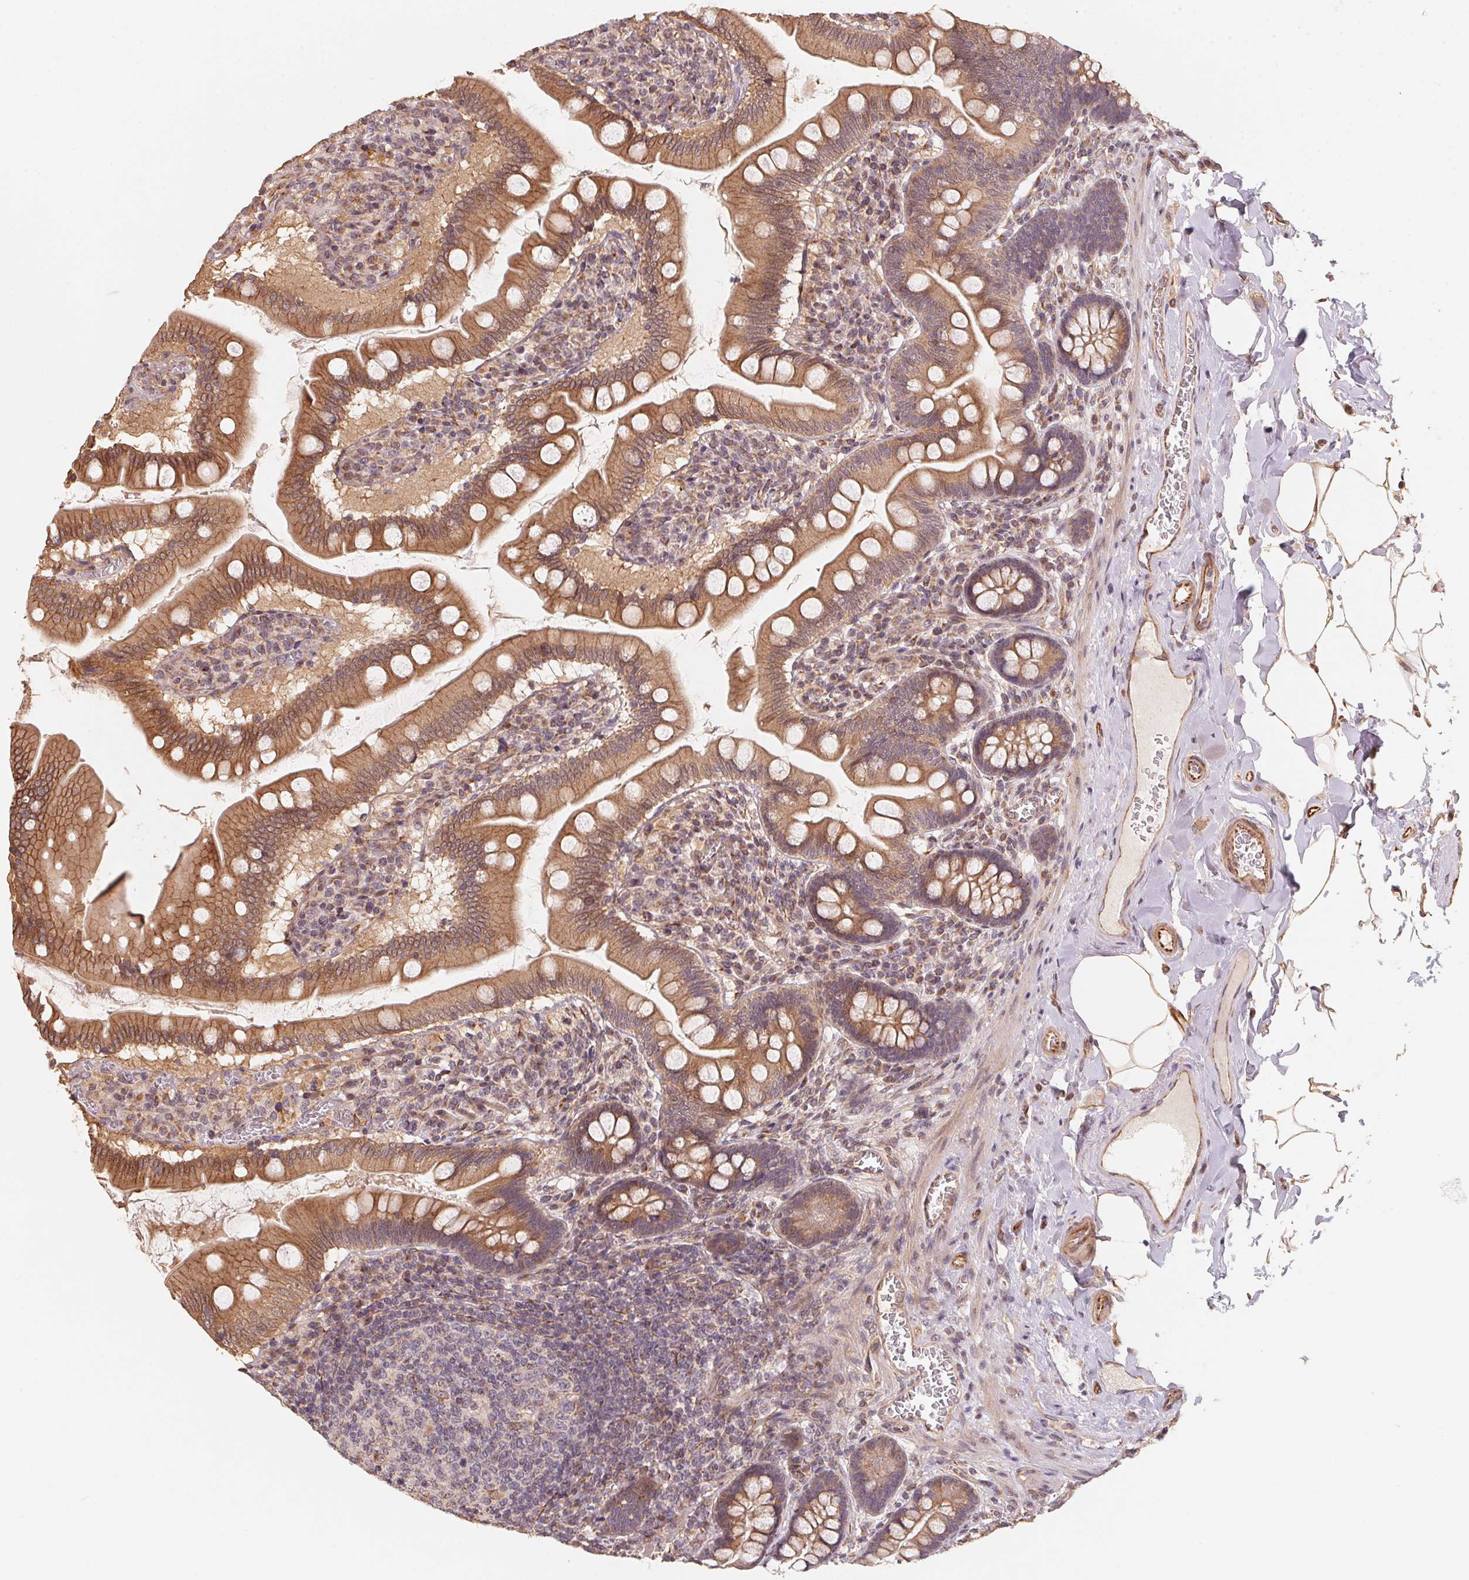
{"staining": {"intensity": "moderate", "quantity": ">75%", "location": "cytoplasmic/membranous"}, "tissue": "small intestine", "cell_type": "Glandular cells", "image_type": "normal", "snomed": [{"axis": "morphology", "description": "Normal tissue, NOS"}, {"axis": "topography", "description": "Small intestine"}], "caption": "Glandular cells demonstrate medium levels of moderate cytoplasmic/membranous positivity in approximately >75% of cells in unremarkable small intestine.", "gene": "TSPAN12", "patient": {"sex": "female", "age": 56}}